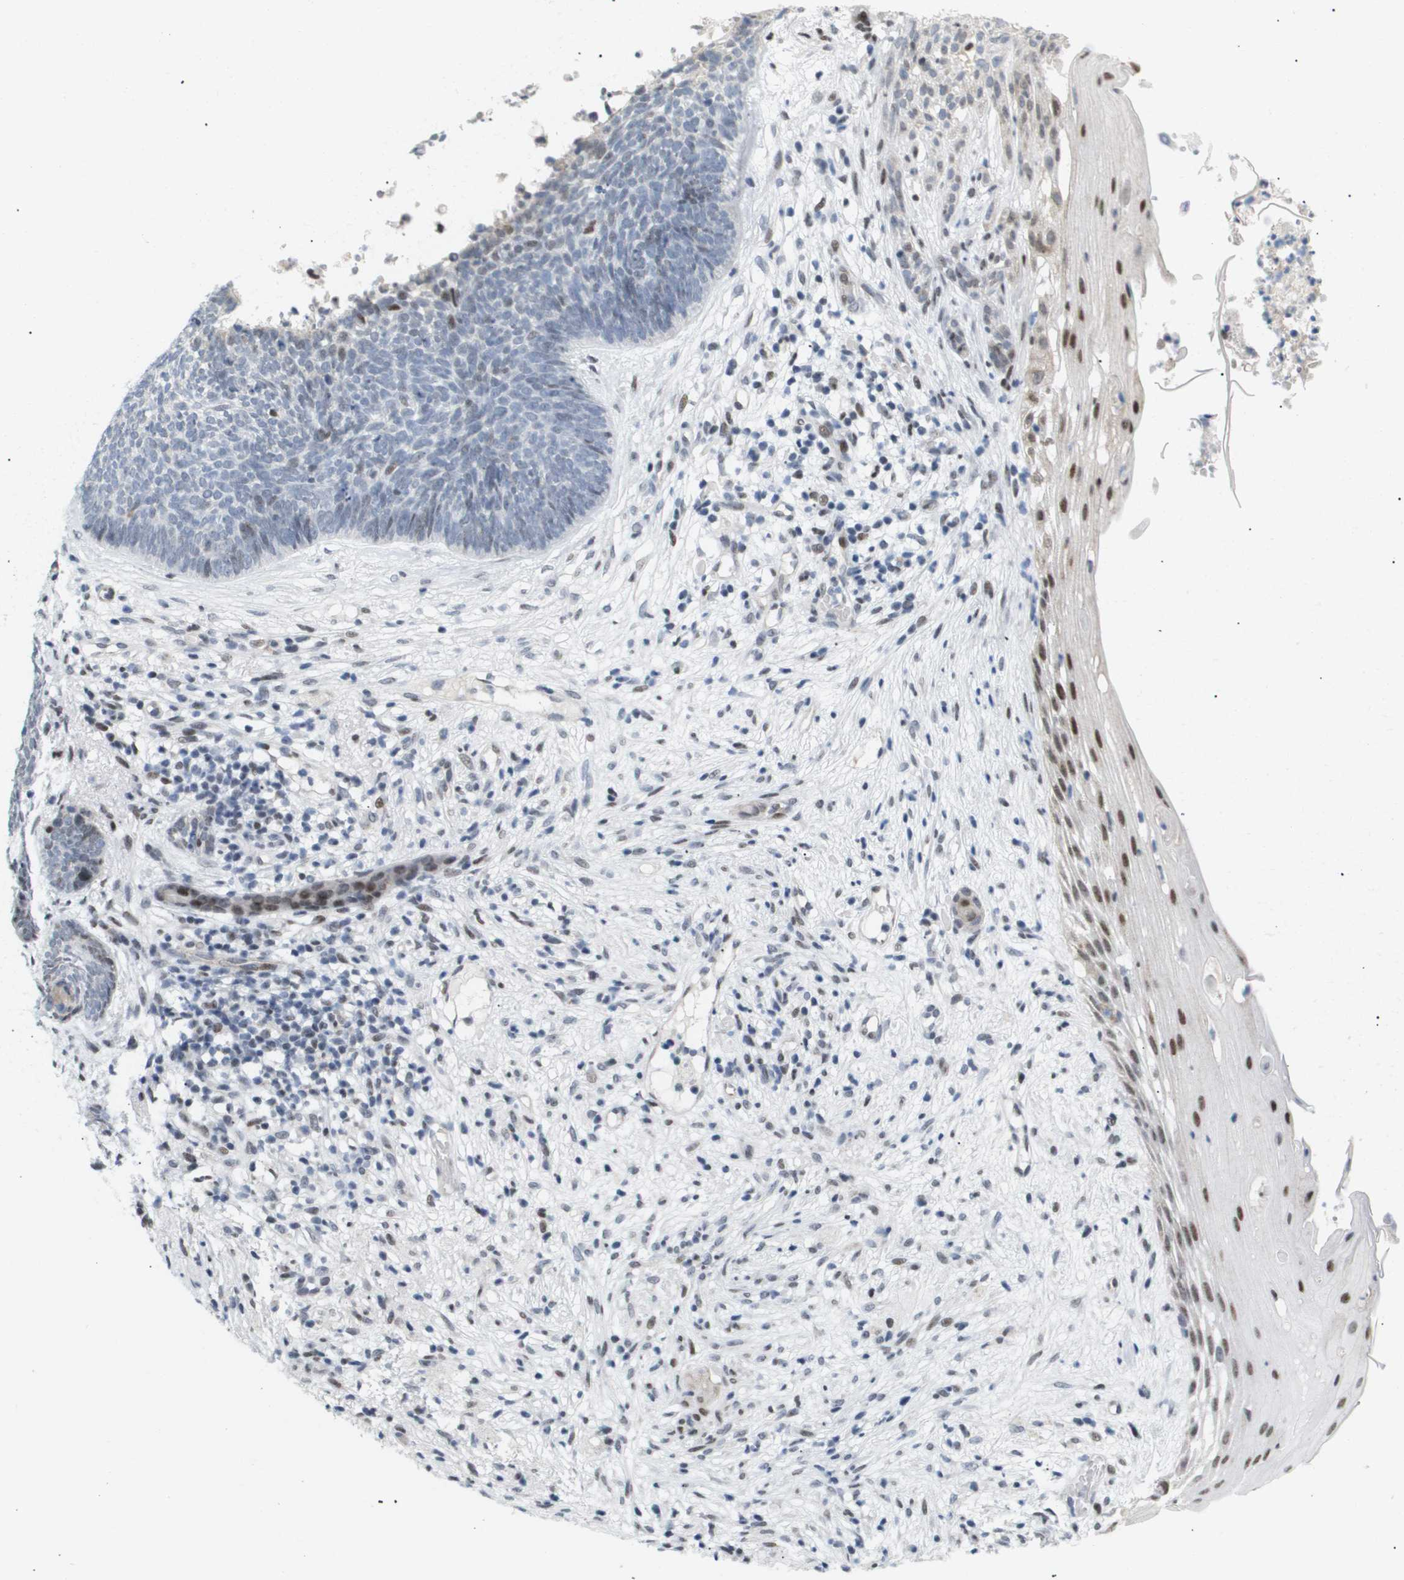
{"staining": {"intensity": "weak", "quantity": "<25%", "location": "nuclear"}, "tissue": "skin cancer", "cell_type": "Tumor cells", "image_type": "cancer", "snomed": [{"axis": "morphology", "description": "Basal cell carcinoma"}, {"axis": "topography", "description": "Skin"}], "caption": "Immunohistochemistry micrograph of human skin cancer (basal cell carcinoma) stained for a protein (brown), which reveals no expression in tumor cells.", "gene": "PPARD", "patient": {"sex": "female", "age": 70}}